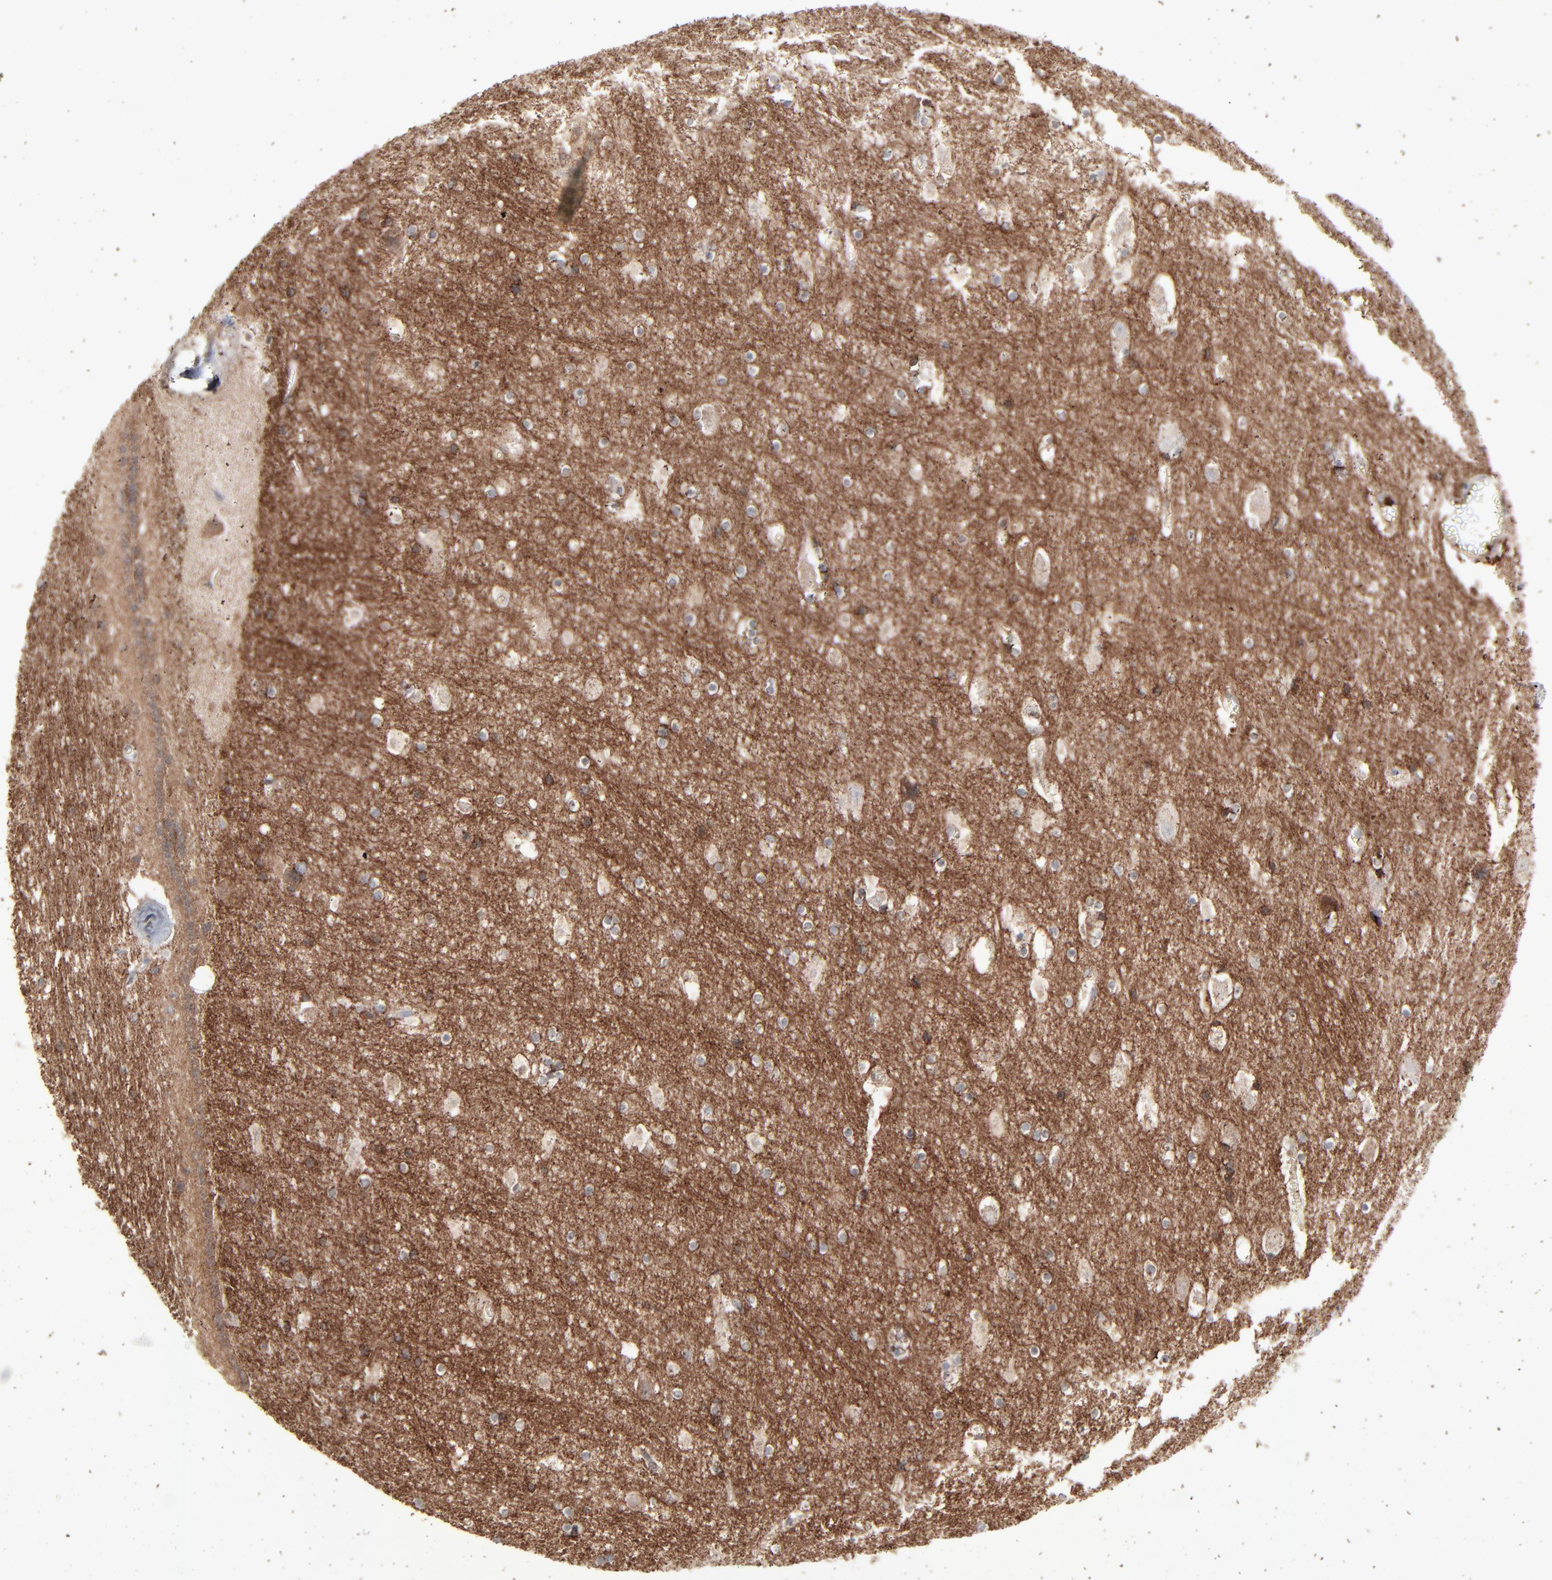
{"staining": {"intensity": "negative", "quantity": "none", "location": "none"}, "tissue": "hippocampus", "cell_type": "Glial cells", "image_type": "normal", "snomed": [{"axis": "morphology", "description": "Normal tissue, NOS"}, {"axis": "topography", "description": "Hippocampus"}], "caption": "Human hippocampus stained for a protein using immunohistochemistry (IHC) demonstrates no positivity in glial cells.", "gene": "JAM3", "patient": {"sex": "male", "age": 45}}